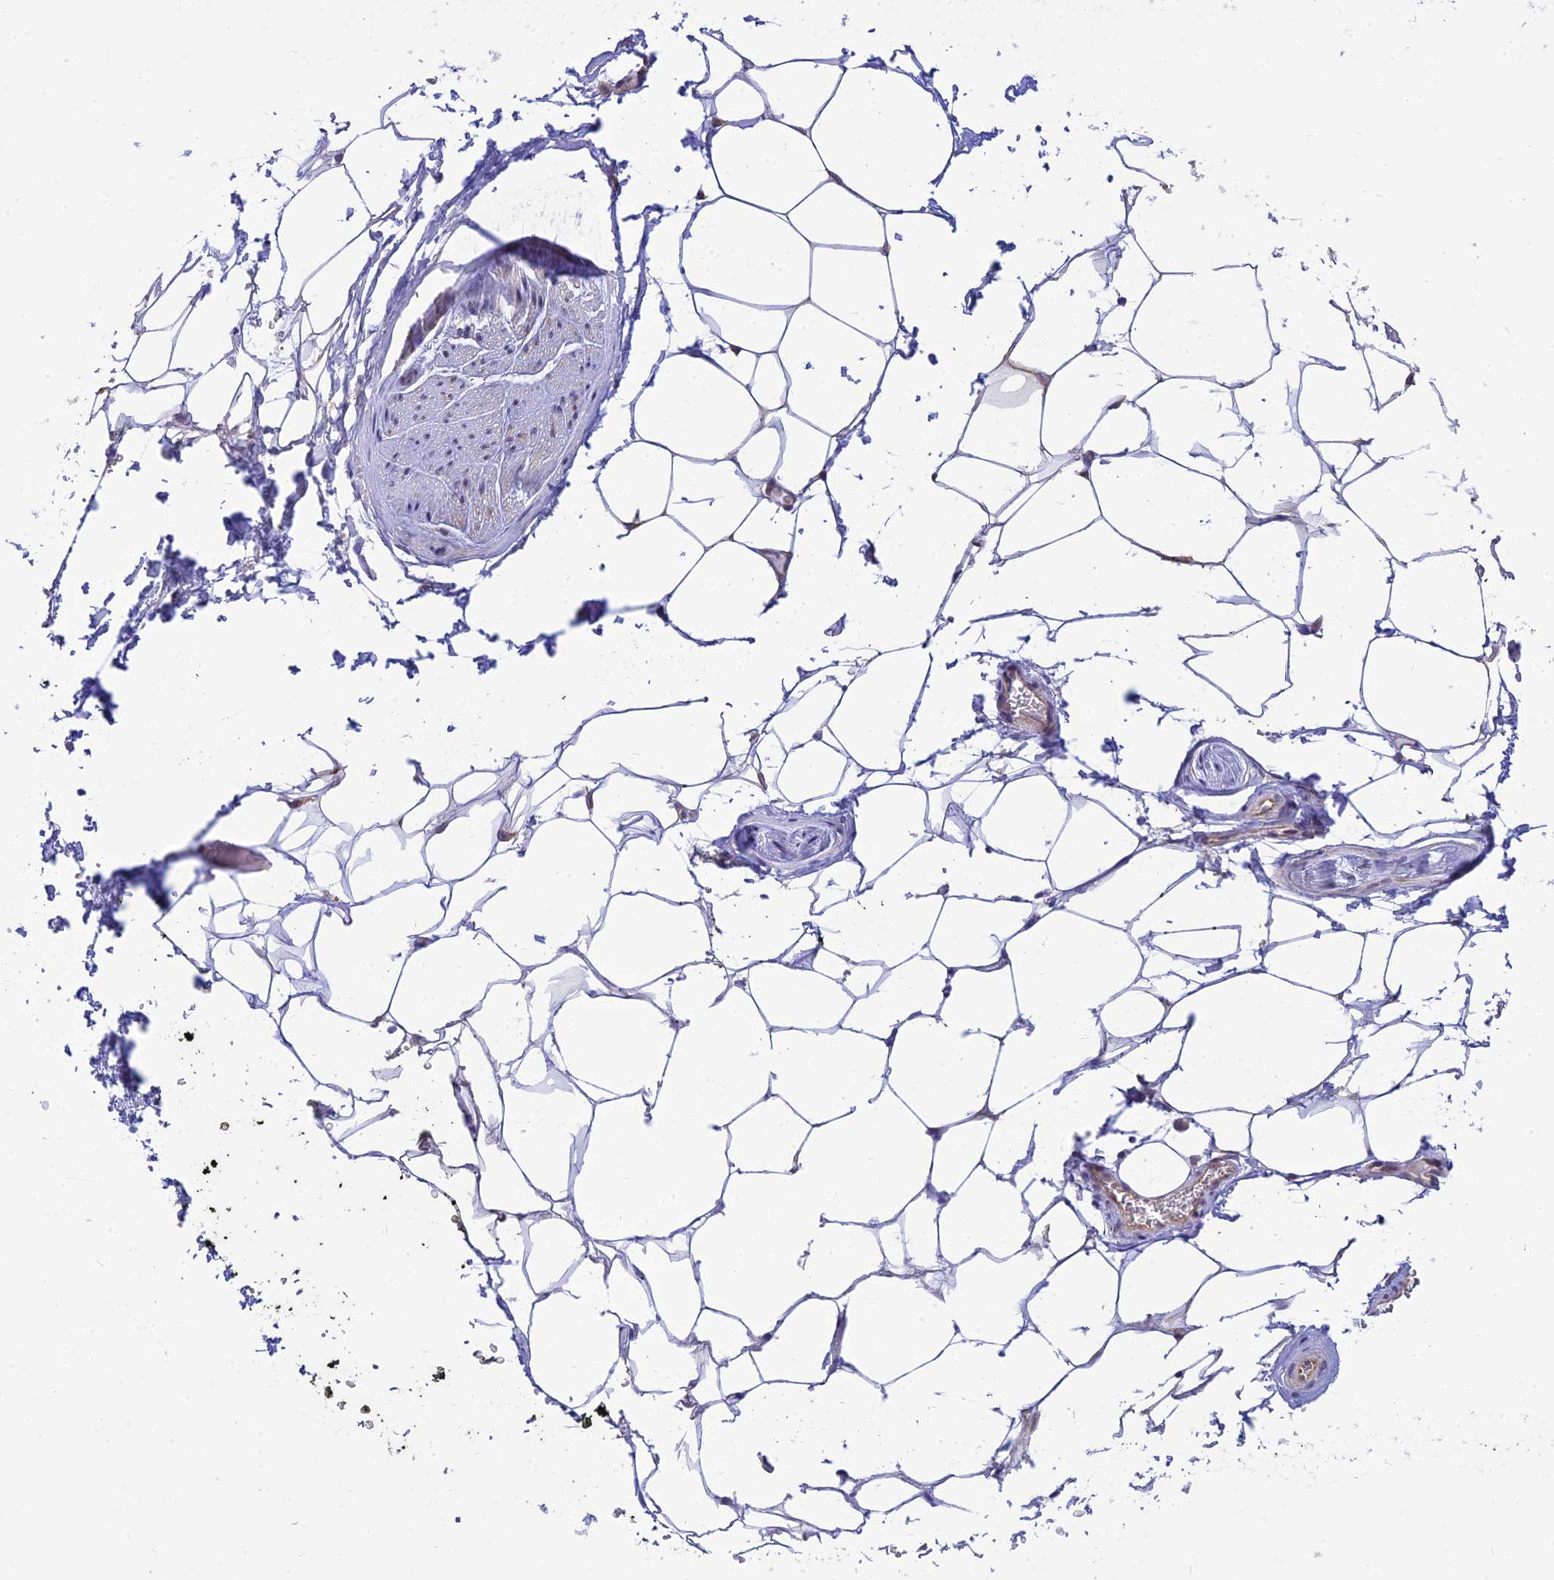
{"staining": {"intensity": "negative", "quantity": "none", "location": "none"}, "tissue": "adipose tissue", "cell_type": "Adipocytes", "image_type": "normal", "snomed": [{"axis": "morphology", "description": "Normal tissue, NOS"}, {"axis": "morphology", "description": "Adenocarcinoma, Low grade"}, {"axis": "topography", "description": "Prostate"}, {"axis": "topography", "description": "Peripheral nerve tissue"}], "caption": "This is an immunohistochemistry (IHC) histopathology image of normal human adipose tissue. There is no positivity in adipocytes.", "gene": "HOOK2", "patient": {"sex": "male", "age": 63}}